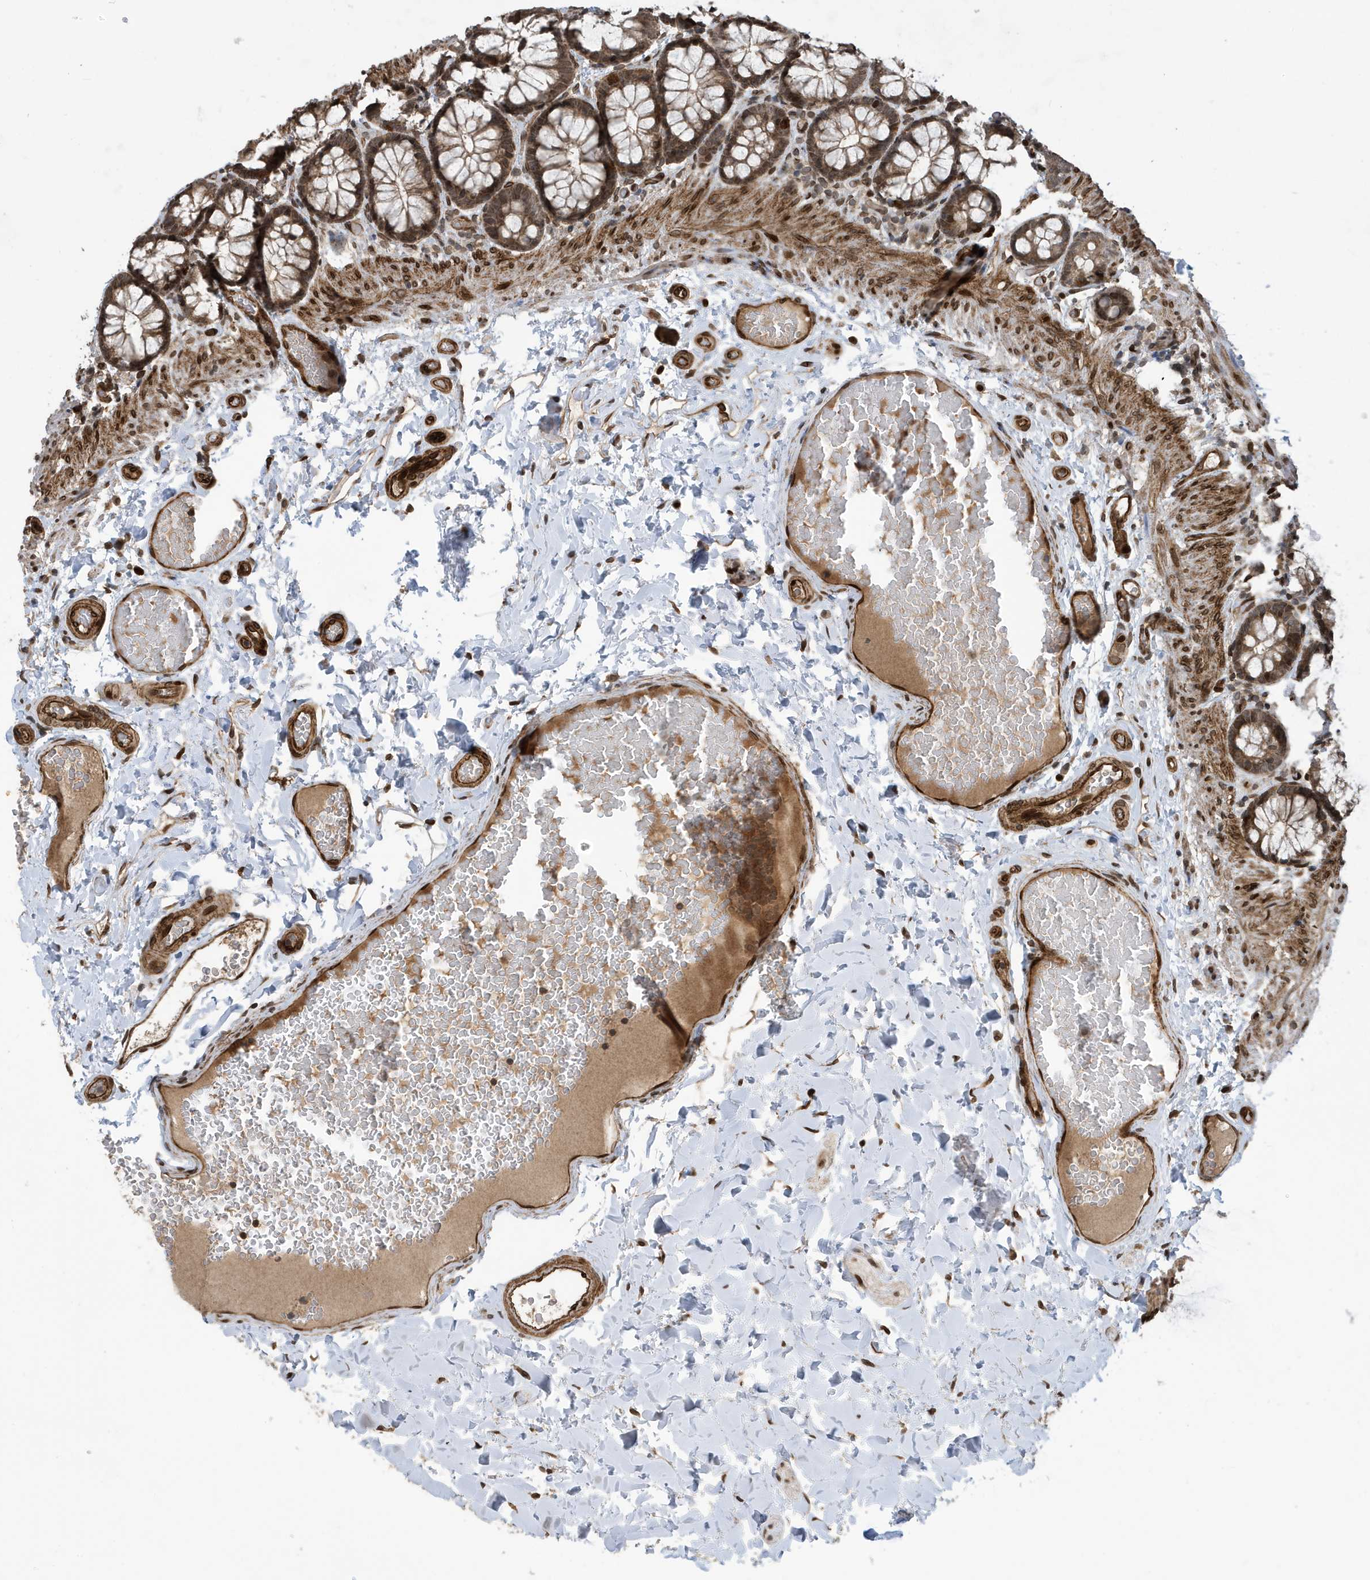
{"staining": {"intensity": "strong", "quantity": ">75%", "location": "cytoplasmic/membranous,nuclear"}, "tissue": "colon", "cell_type": "Endothelial cells", "image_type": "normal", "snomed": [{"axis": "morphology", "description": "Normal tissue, NOS"}, {"axis": "topography", "description": "Colon"}], "caption": "The micrograph shows staining of normal colon, revealing strong cytoplasmic/membranous,nuclear protein expression (brown color) within endothelial cells. (DAB (3,3'-diaminobenzidine) IHC with brightfield microscopy, high magnification).", "gene": "DUSP18", "patient": {"sex": "male", "age": 47}}